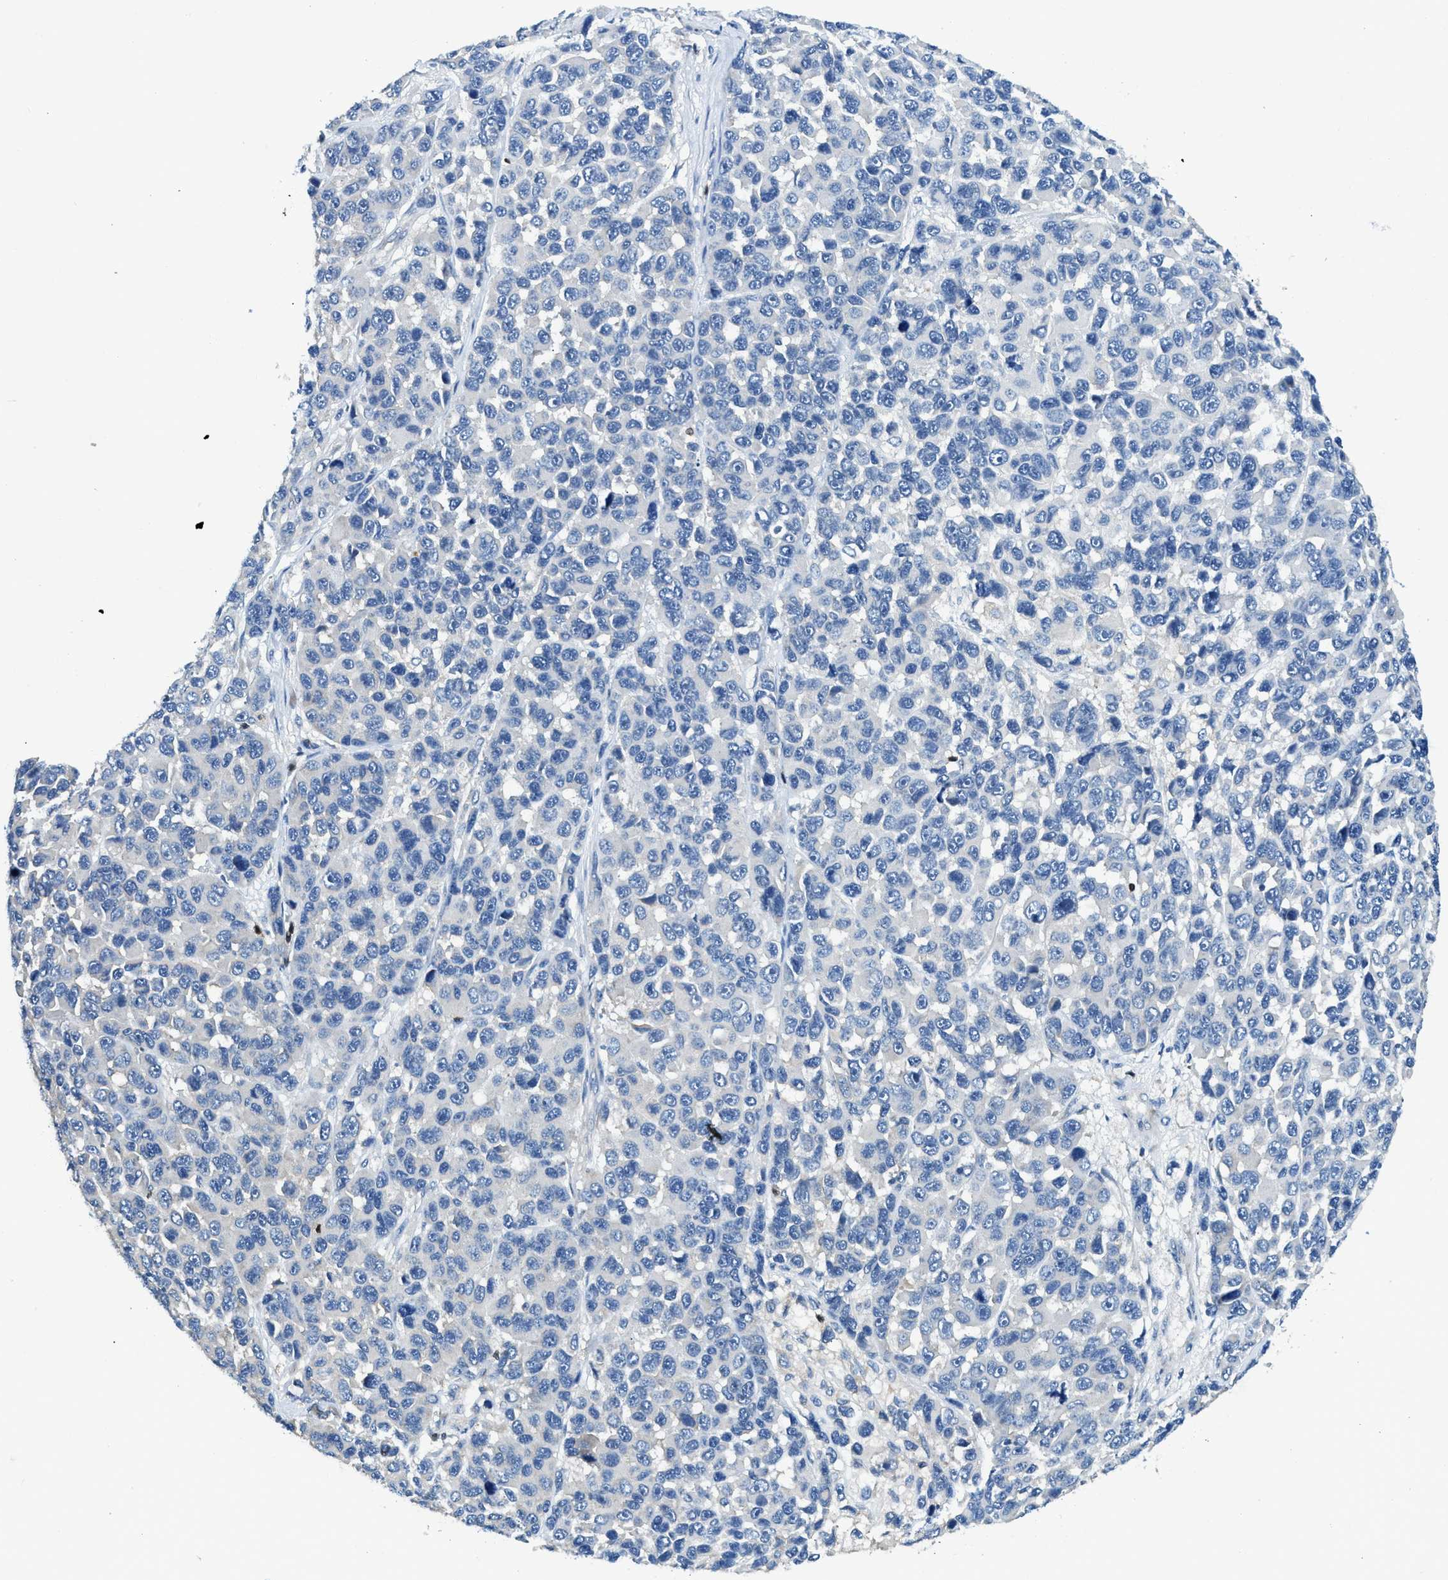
{"staining": {"intensity": "negative", "quantity": "none", "location": "none"}, "tissue": "melanoma", "cell_type": "Tumor cells", "image_type": "cancer", "snomed": [{"axis": "morphology", "description": "Malignant melanoma, NOS"}, {"axis": "topography", "description": "Skin"}], "caption": "Melanoma was stained to show a protein in brown. There is no significant expression in tumor cells.", "gene": "TOX", "patient": {"sex": "male", "age": 53}}